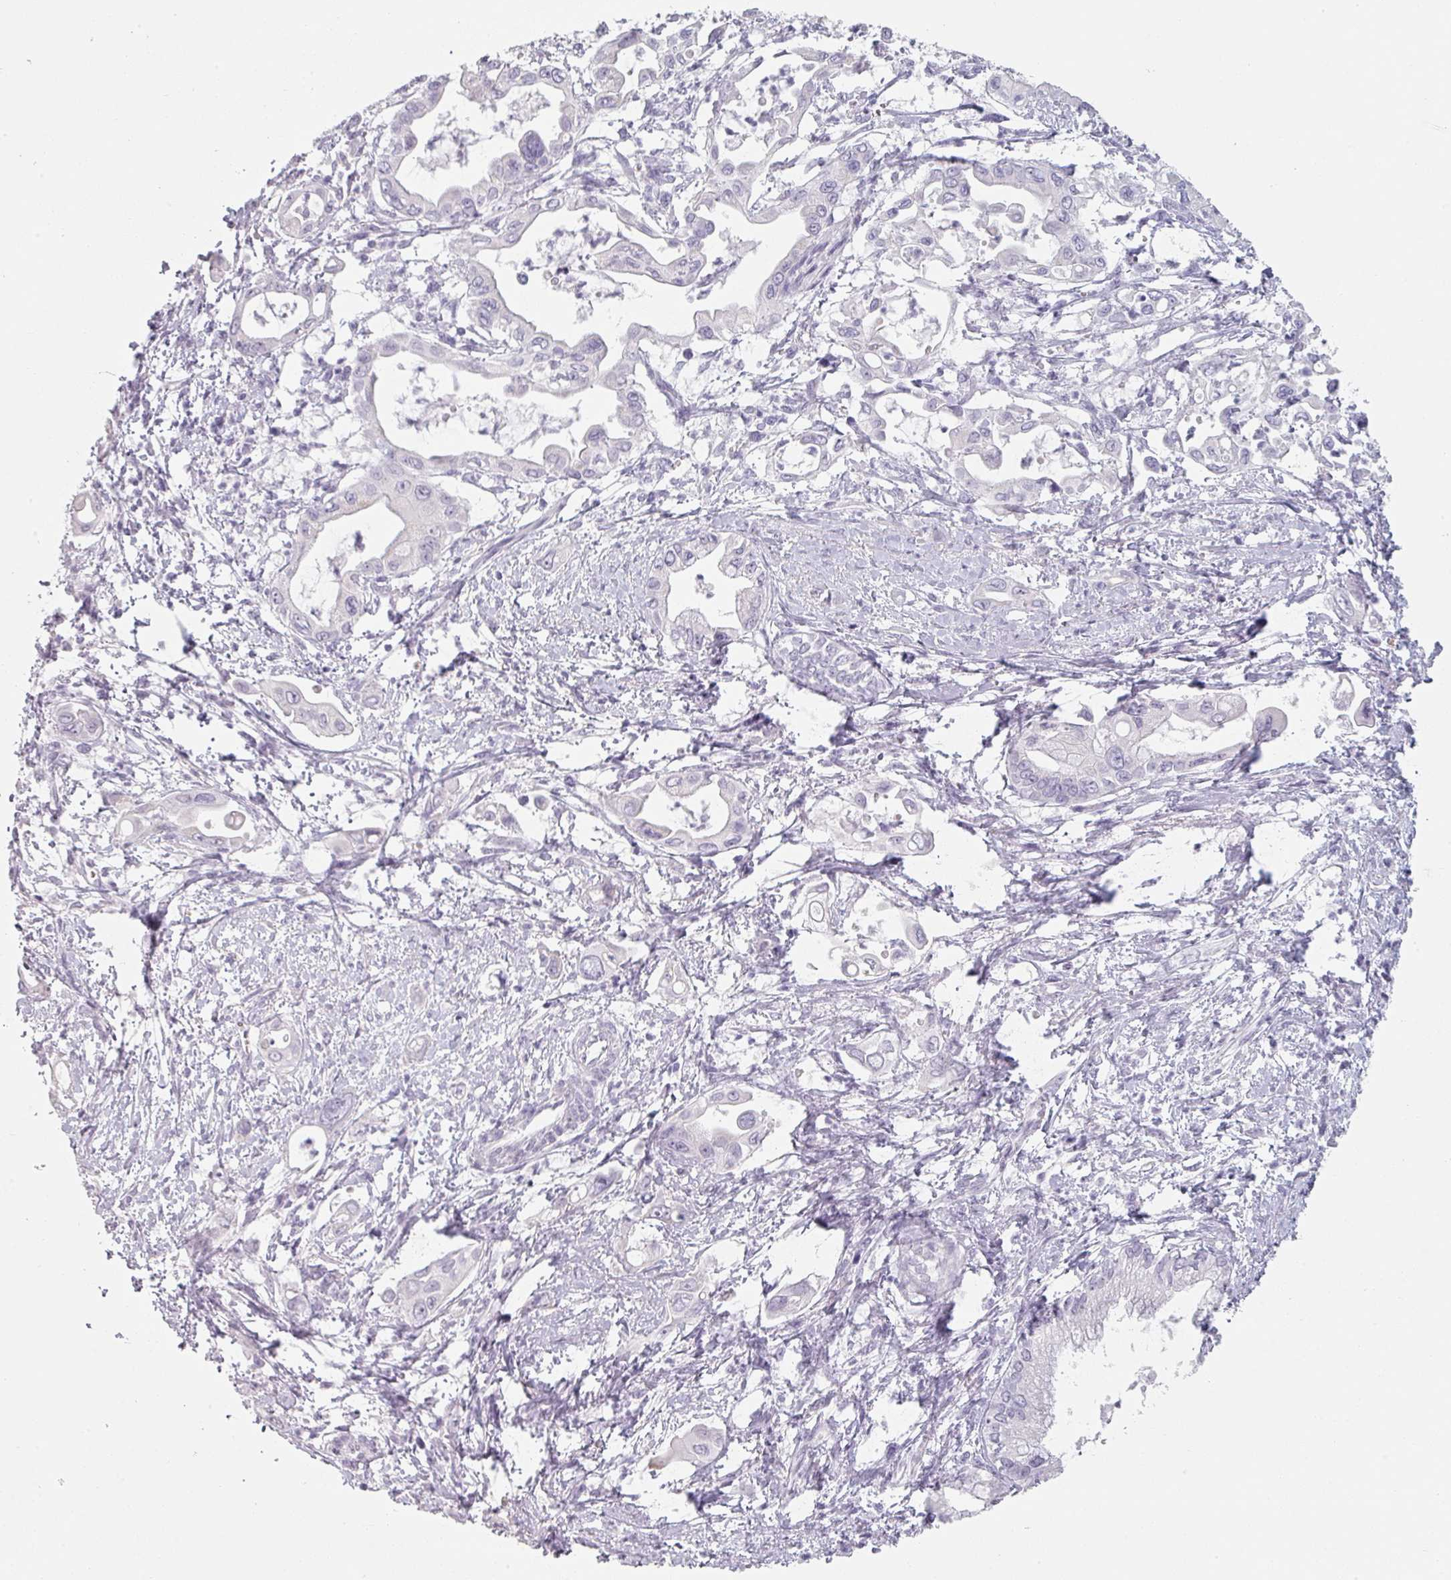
{"staining": {"intensity": "negative", "quantity": "none", "location": "none"}, "tissue": "pancreatic cancer", "cell_type": "Tumor cells", "image_type": "cancer", "snomed": [{"axis": "morphology", "description": "Adenocarcinoma, NOS"}, {"axis": "topography", "description": "Pancreas"}], "caption": "Immunohistochemical staining of human adenocarcinoma (pancreatic) shows no significant staining in tumor cells.", "gene": "SFTPA1", "patient": {"sex": "male", "age": 61}}